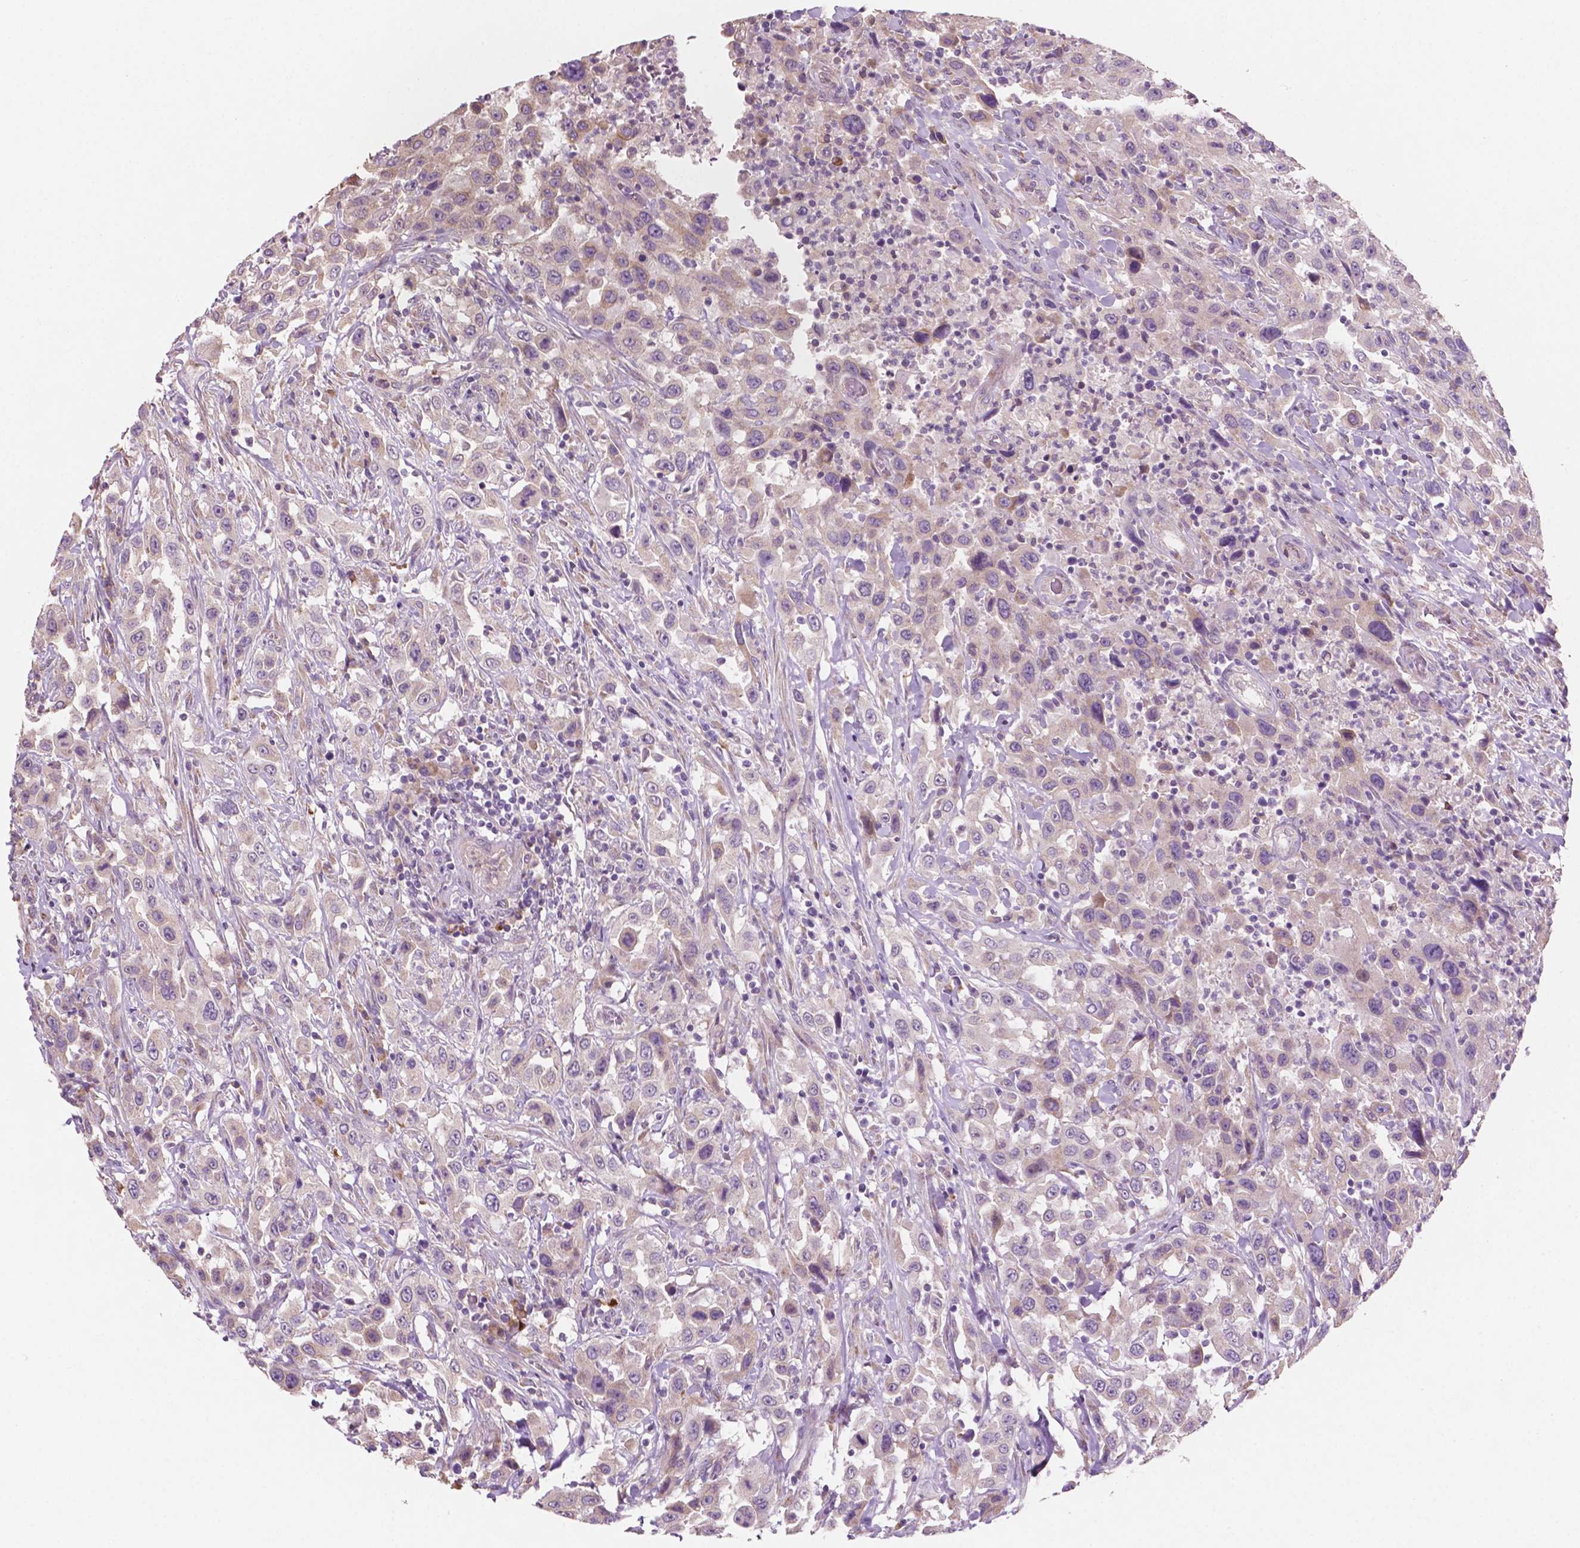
{"staining": {"intensity": "weak", "quantity": "25%-75%", "location": "cytoplasmic/membranous"}, "tissue": "urothelial cancer", "cell_type": "Tumor cells", "image_type": "cancer", "snomed": [{"axis": "morphology", "description": "Urothelial carcinoma, High grade"}, {"axis": "topography", "description": "Urinary bladder"}], "caption": "Urothelial cancer stained with immunohistochemistry shows weak cytoplasmic/membranous staining in about 25%-75% of tumor cells. Nuclei are stained in blue.", "gene": "LRP1B", "patient": {"sex": "male", "age": 61}}